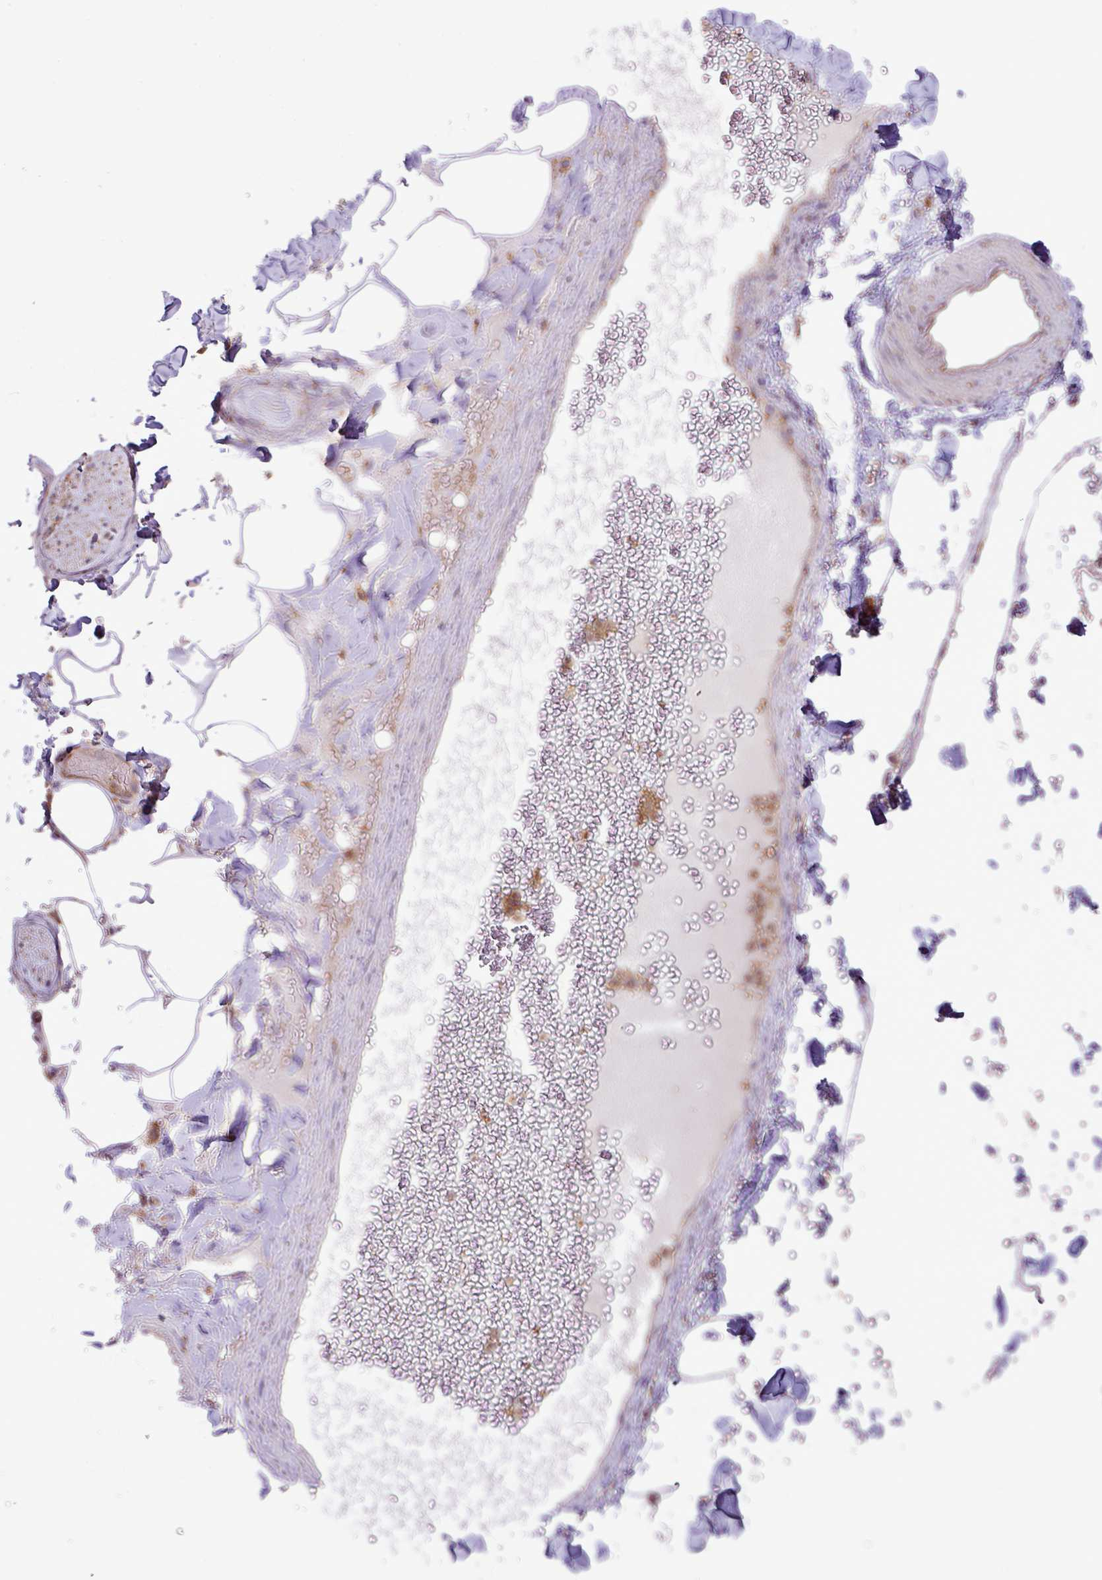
{"staining": {"intensity": "negative", "quantity": "none", "location": "none"}, "tissue": "adipose tissue", "cell_type": "Adipocytes", "image_type": "normal", "snomed": [{"axis": "morphology", "description": "Normal tissue, NOS"}, {"axis": "topography", "description": "Rectum"}, {"axis": "topography", "description": "Peripheral nerve tissue"}], "caption": "Adipose tissue was stained to show a protein in brown. There is no significant staining in adipocytes. (Brightfield microscopy of DAB (3,3'-diaminobenzidine) immunohistochemistry (IHC) at high magnification).", "gene": "RAB19", "patient": {"sex": "female", "age": 69}}